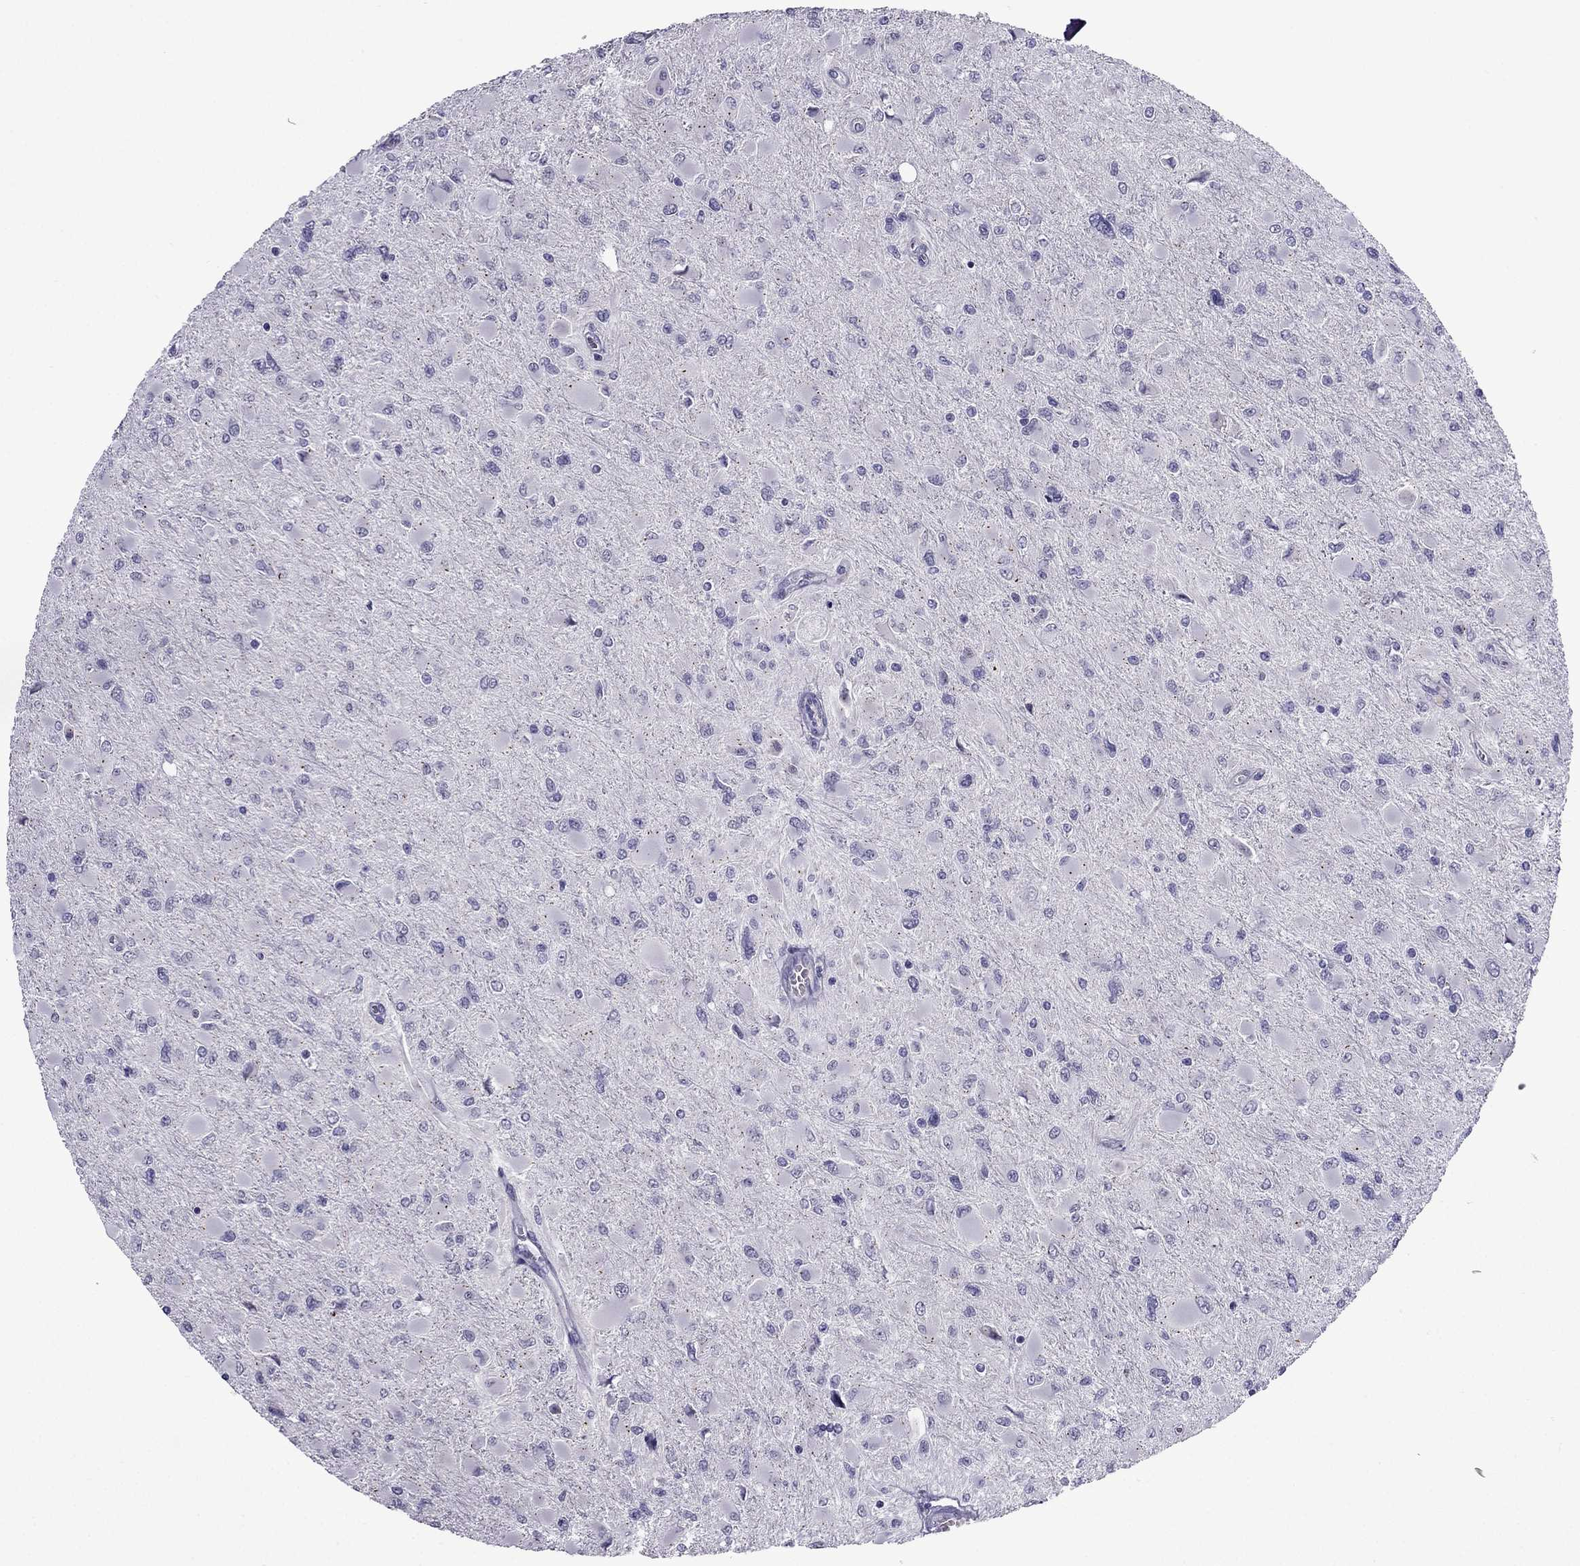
{"staining": {"intensity": "negative", "quantity": "none", "location": "none"}, "tissue": "glioma", "cell_type": "Tumor cells", "image_type": "cancer", "snomed": [{"axis": "morphology", "description": "Glioma, malignant, High grade"}, {"axis": "topography", "description": "Cerebral cortex"}], "caption": "Tumor cells show no significant protein staining in glioma. The staining was performed using DAB to visualize the protein expression in brown, while the nuclei were stained in blue with hematoxylin (Magnification: 20x).", "gene": "MYBPH", "patient": {"sex": "female", "age": 36}}